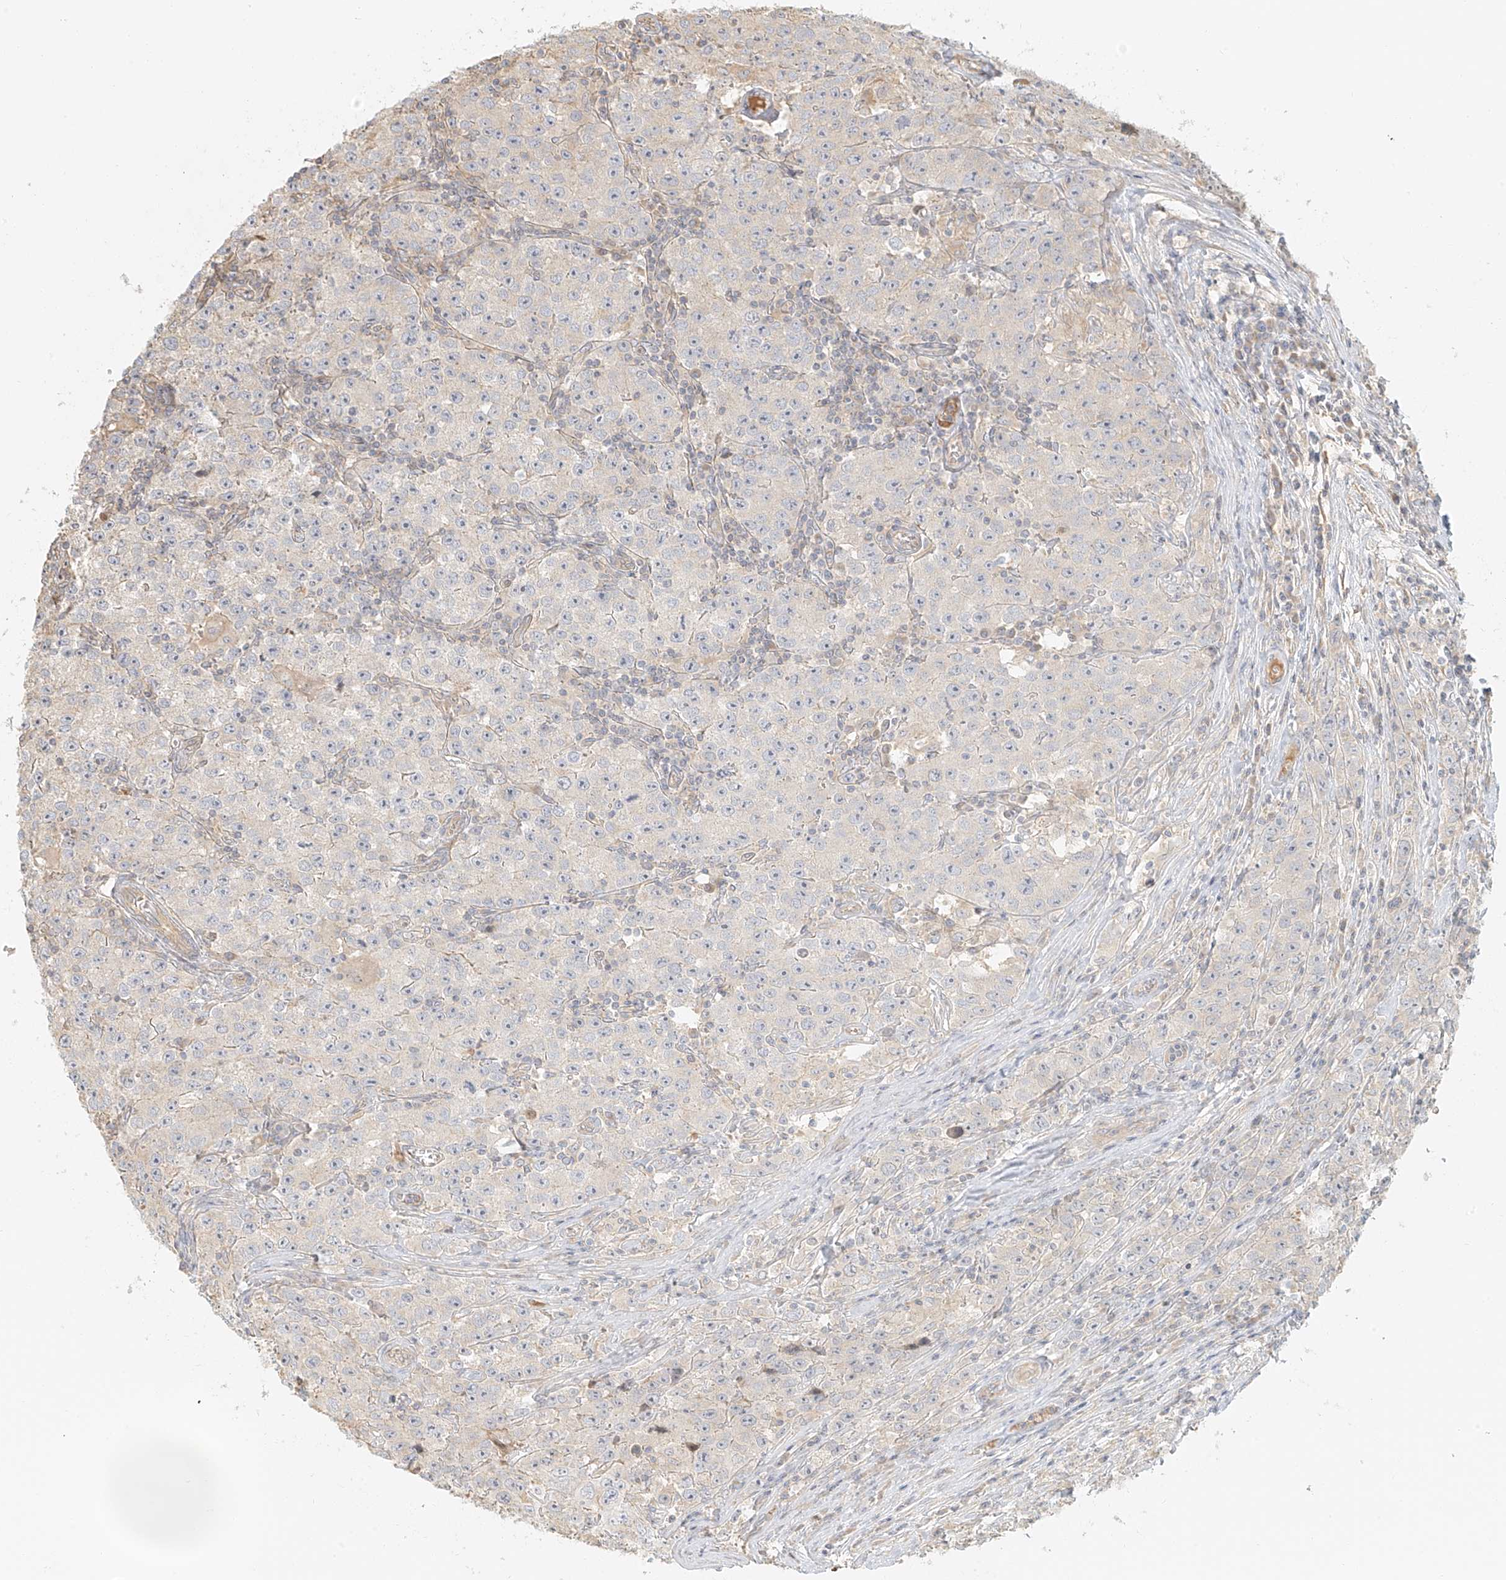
{"staining": {"intensity": "negative", "quantity": "none", "location": "none"}, "tissue": "testis cancer", "cell_type": "Tumor cells", "image_type": "cancer", "snomed": [{"axis": "morphology", "description": "Seminoma, NOS"}, {"axis": "morphology", "description": "Carcinoma, Embryonal, NOS"}, {"axis": "topography", "description": "Testis"}], "caption": "A micrograph of testis seminoma stained for a protein exhibits no brown staining in tumor cells.", "gene": "UPK1B", "patient": {"sex": "male", "age": 43}}